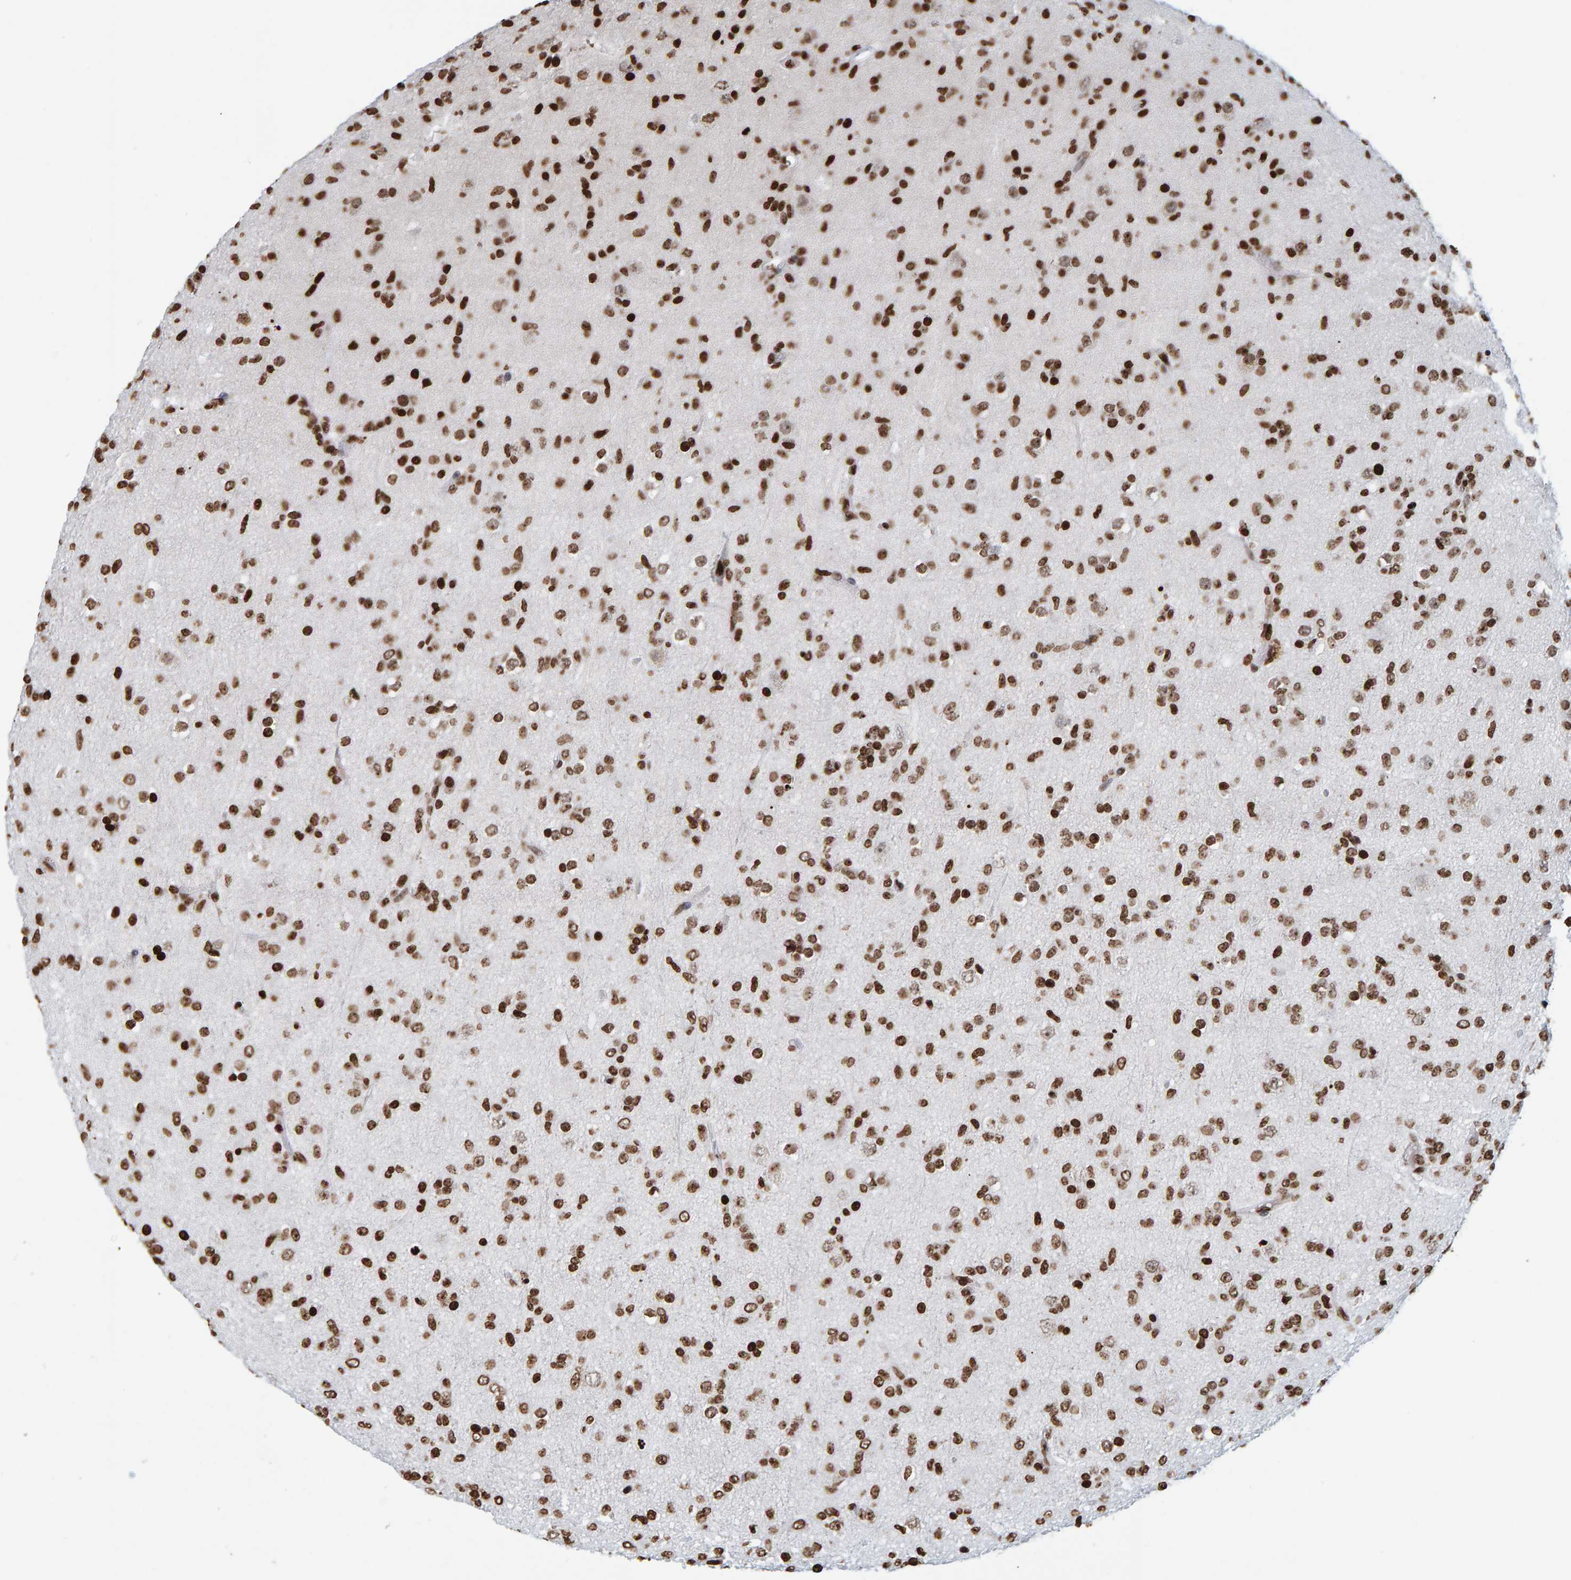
{"staining": {"intensity": "strong", "quantity": ">75%", "location": "nuclear"}, "tissue": "glioma", "cell_type": "Tumor cells", "image_type": "cancer", "snomed": [{"axis": "morphology", "description": "Glioma, malignant, Low grade"}, {"axis": "topography", "description": "Brain"}], "caption": "The micrograph shows staining of malignant glioma (low-grade), revealing strong nuclear protein expression (brown color) within tumor cells. The protein of interest is shown in brown color, while the nuclei are stained blue.", "gene": "BRF2", "patient": {"sex": "male", "age": 65}}